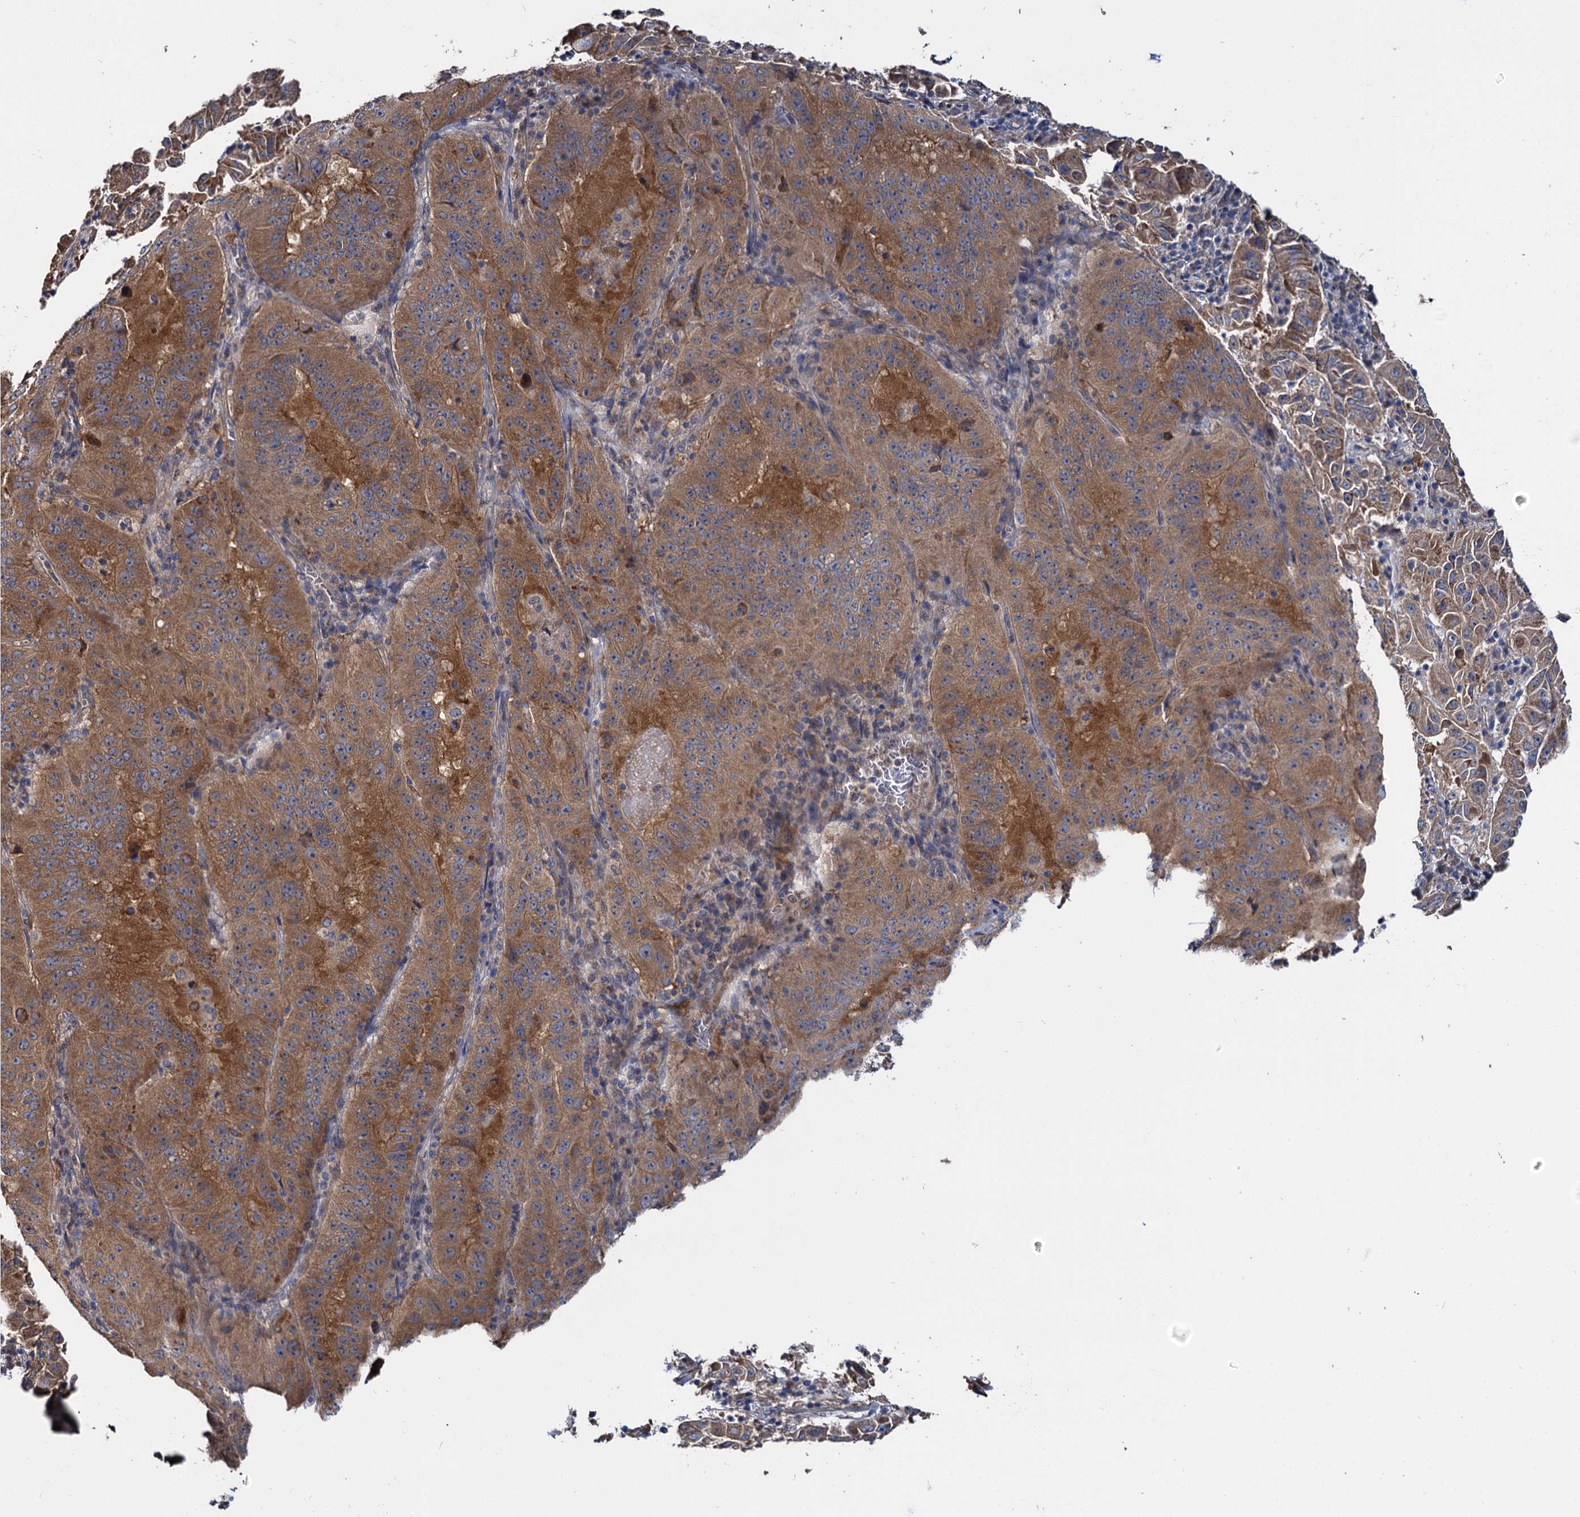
{"staining": {"intensity": "moderate", "quantity": ">75%", "location": "cytoplasmic/membranous"}, "tissue": "pancreatic cancer", "cell_type": "Tumor cells", "image_type": "cancer", "snomed": [{"axis": "morphology", "description": "Adenocarcinoma, NOS"}, {"axis": "topography", "description": "Pancreas"}], "caption": "Immunohistochemistry (IHC) image of neoplastic tissue: human pancreatic adenocarcinoma stained using IHC demonstrates medium levels of moderate protein expression localized specifically in the cytoplasmic/membranous of tumor cells, appearing as a cytoplasmic/membranous brown color.", "gene": "CEP192", "patient": {"sex": "male", "age": 63}}